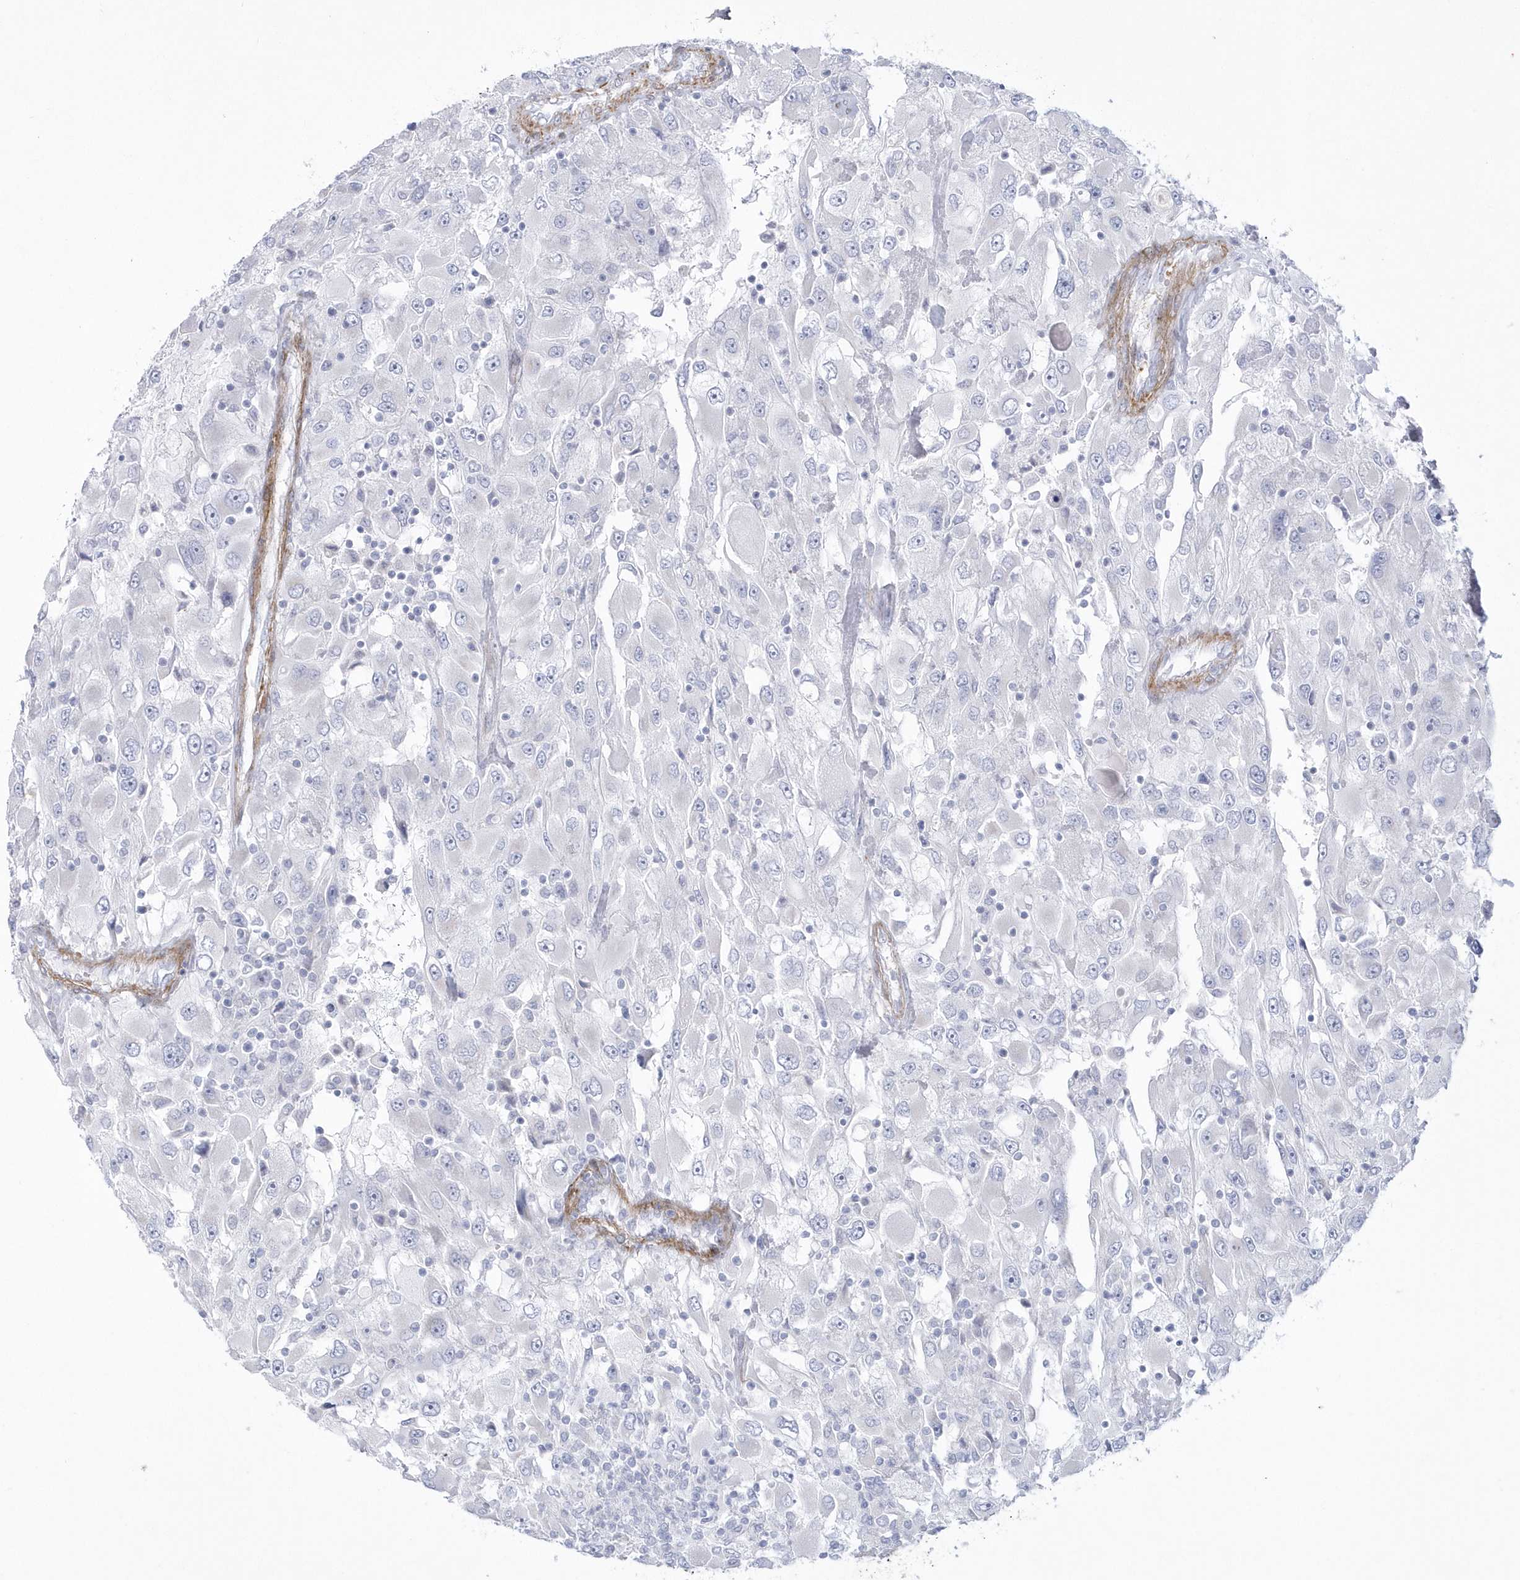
{"staining": {"intensity": "negative", "quantity": "none", "location": "none"}, "tissue": "renal cancer", "cell_type": "Tumor cells", "image_type": "cancer", "snomed": [{"axis": "morphology", "description": "Adenocarcinoma, NOS"}, {"axis": "topography", "description": "Kidney"}], "caption": "This is an IHC photomicrograph of human adenocarcinoma (renal). There is no positivity in tumor cells.", "gene": "WDR27", "patient": {"sex": "female", "age": 52}}